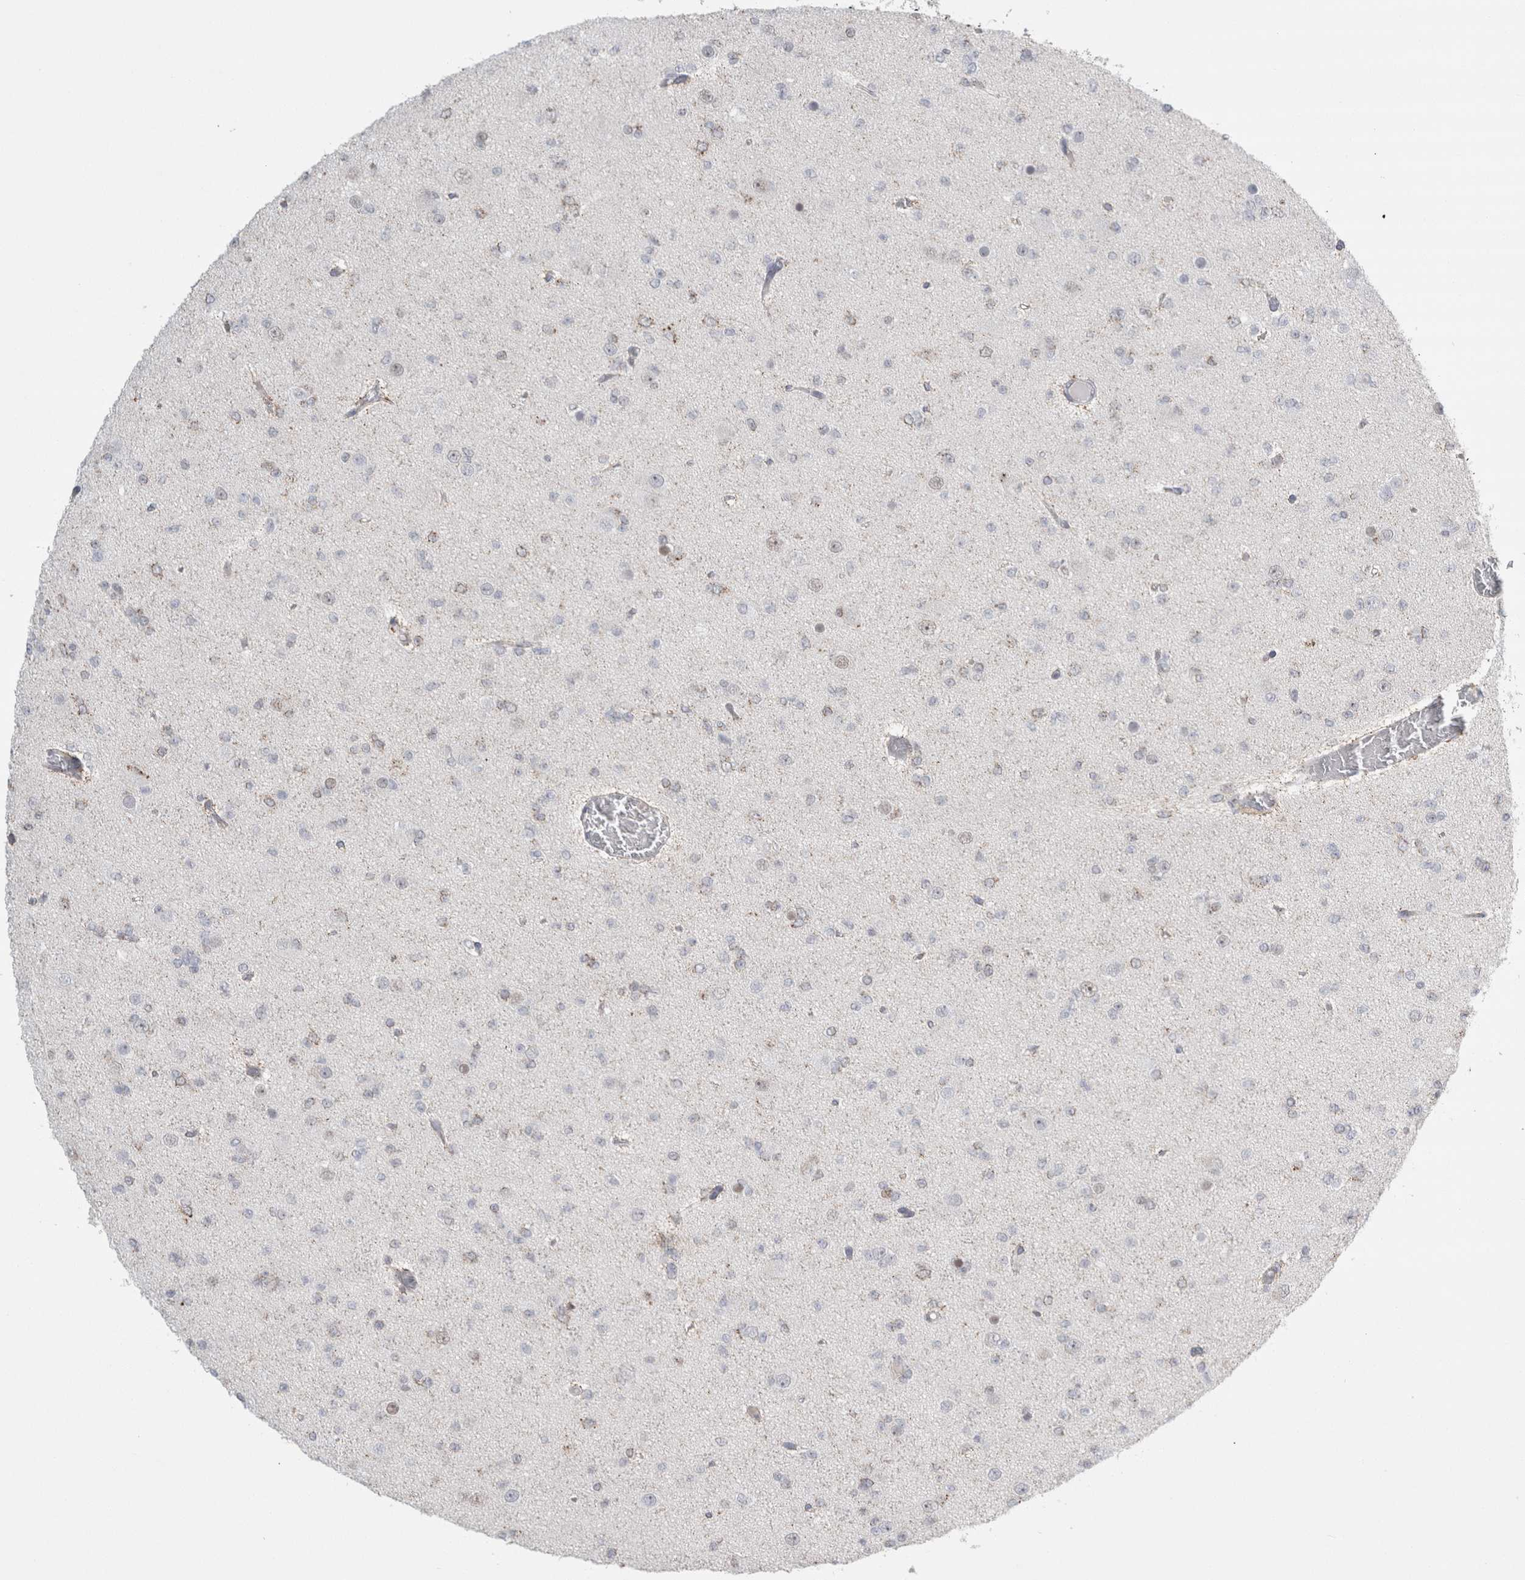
{"staining": {"intensity": "weak", "quantity": "<25%", "location": "cytoplasmic/membranous"}, "tissue": "glioma", "cell_type": "Tumor cells", "image_type": "cancer", "snomed": [{"axis": "morphology", "description": "Glioma, malignant, Low grade"}, {"axis": "topography", "description": "Brain"}], "caption": "DAB (3,3'-diaminobenzidine) immunohistochemical staining of human low-grade glioma (malignant) exhibits no significant expression in tumor cells.", "gene": "PLIN1", "patient": {"sex": "female", "age": 22}}